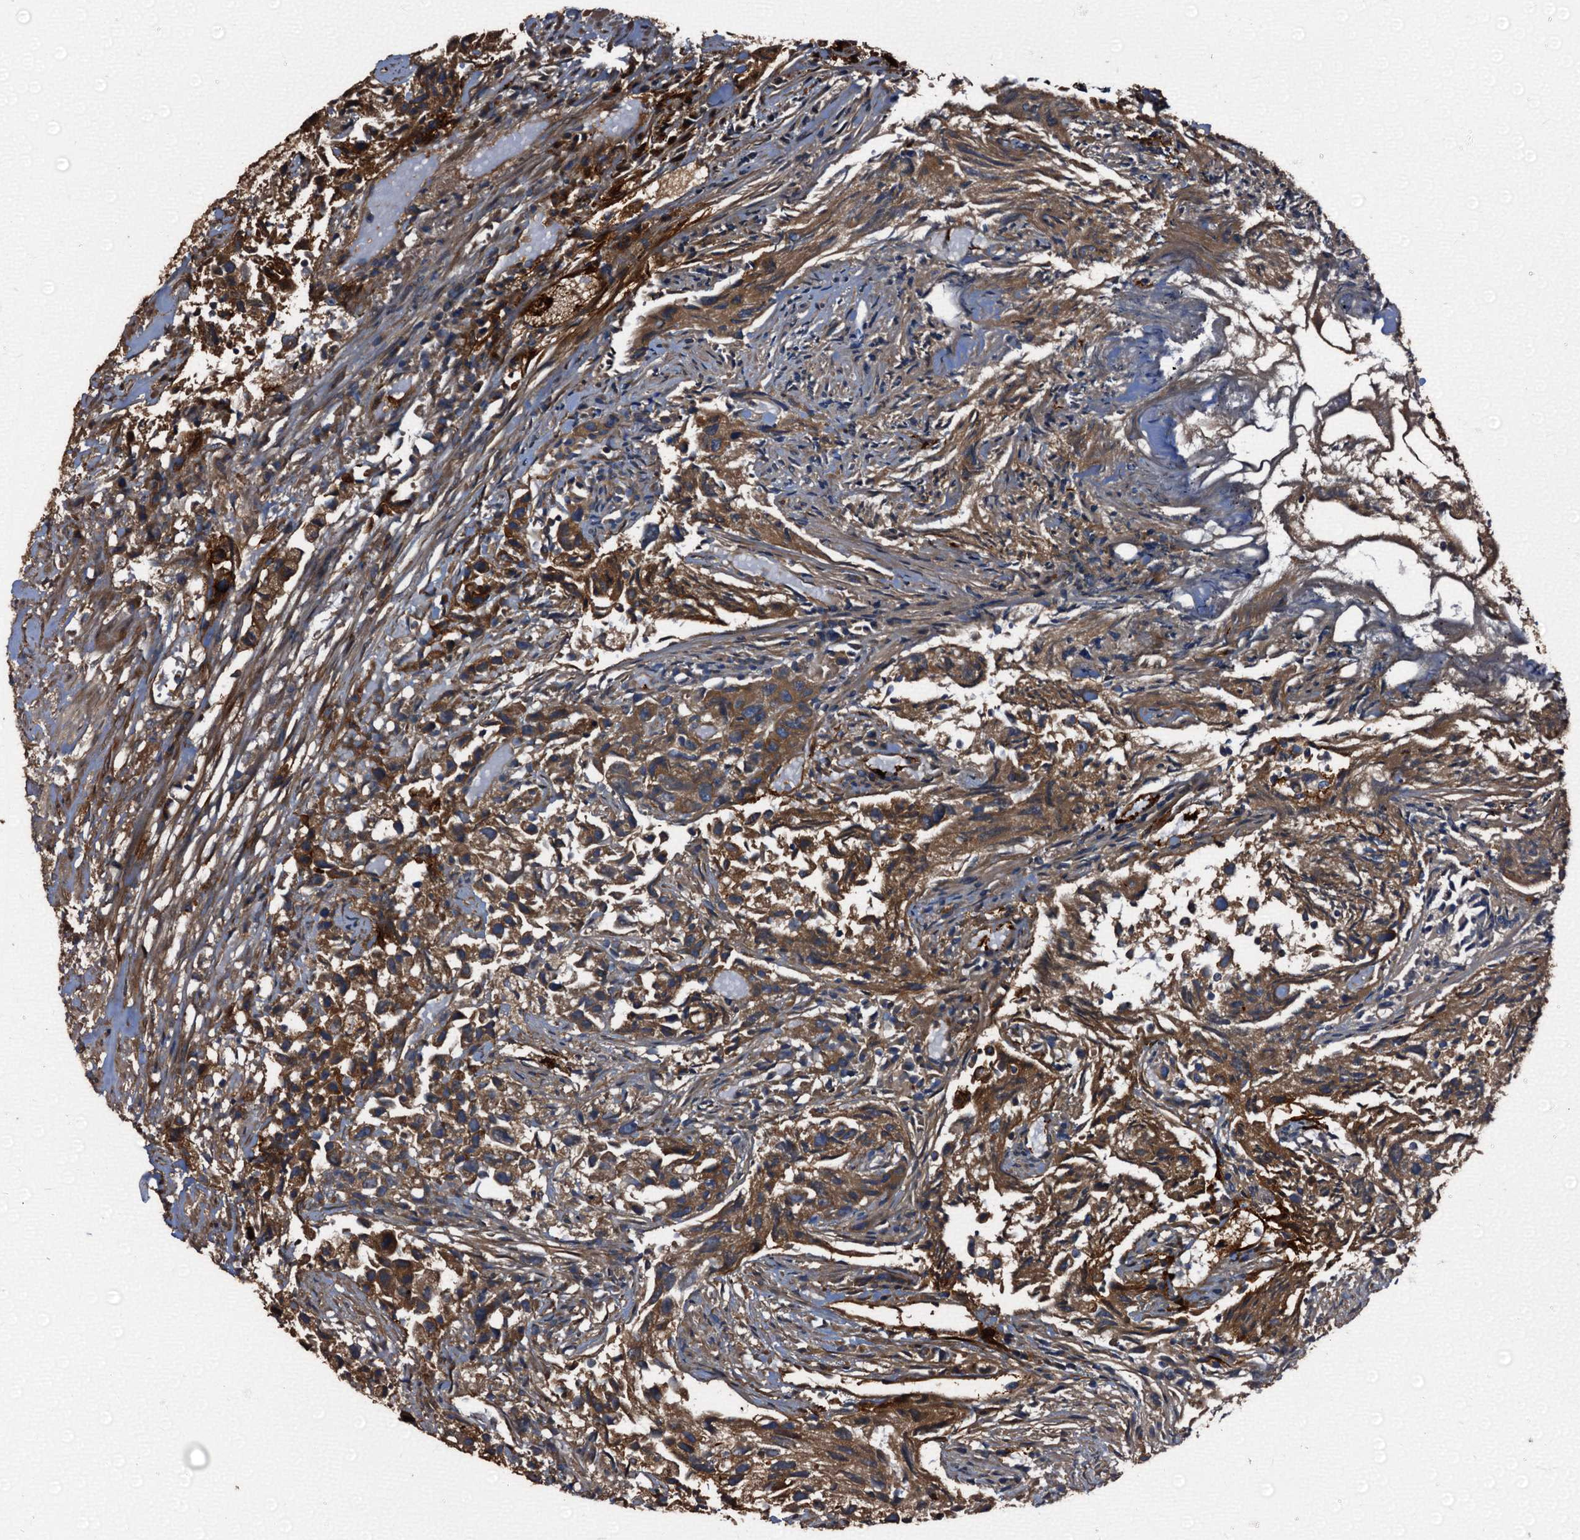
{"staining": {"intensity": "moderate", "quantity": ">75%", "location": "cytoplasmic/membranous"}, "tissue": "urothelial cancer", "cell_type": "Tumor cells", "image_type": "cancer", "snomed": [{"axis": "morphology", "description": "Urothelial carcinoma, High grade"}, {"axis": "topography", "description": "Urinary bladder"}], "caption": "A medium amount of moderate cytoplasmic/membranous positivity is seen in approximately >75% of tumor cells in urothelial cancer tissue.", "gene": "PEX5", "patient": {"sex": "female", "age": 75}}